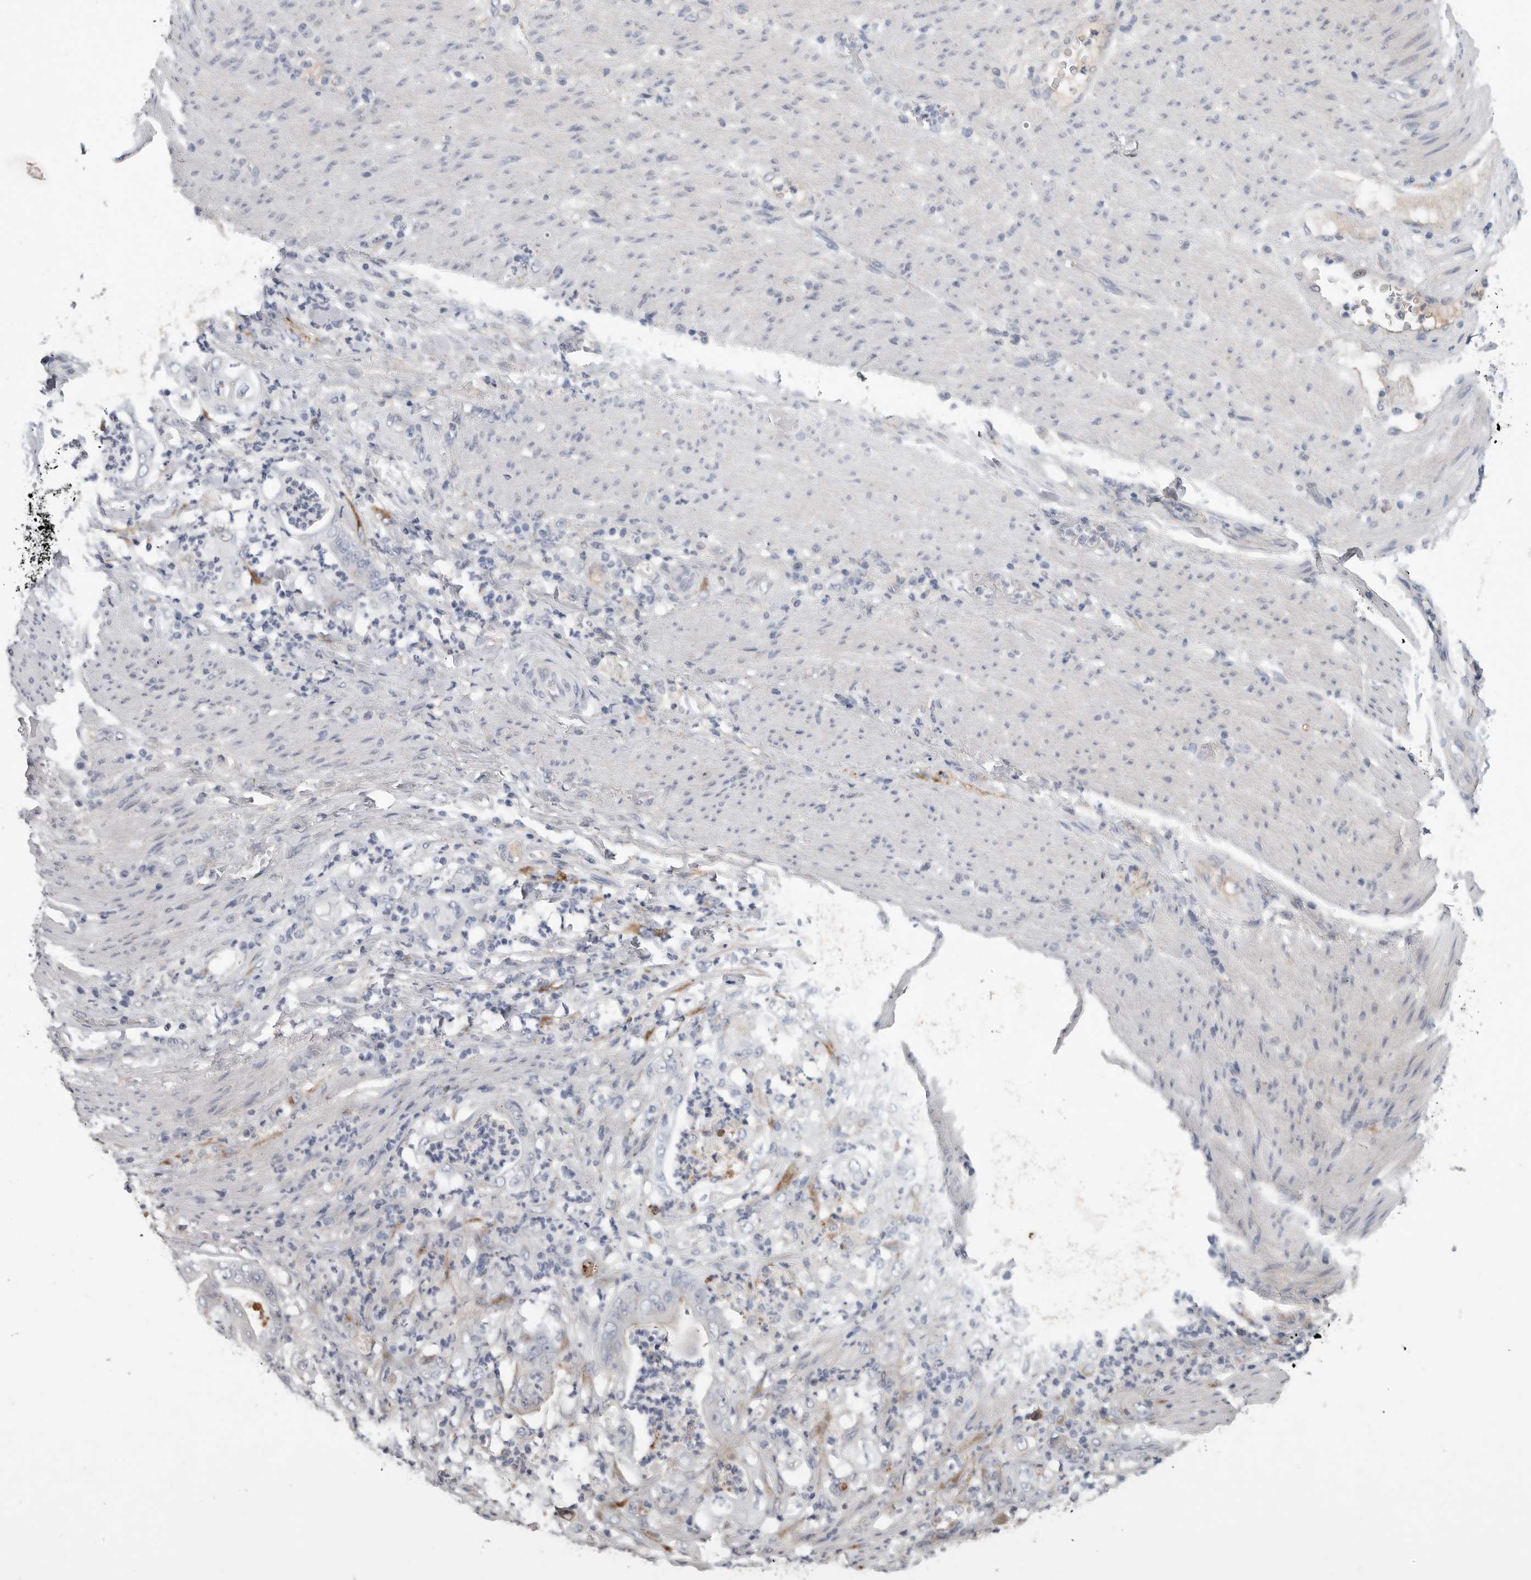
{"staining": {"intensity": "negative", "quantity": "none", "location": "none"}, "tissue": "stomach cancer", "cell_type": "Tumor cells", "image_type": "cancer", "snomed": [{"axis": "morphology", "description": "Adenocarcinoma, NOS"}, {"axis": "topography", "description": "Stomach"}], "caption": "A photomicrograph of adenocarcinoma (stomach) stained for a protein demonstrates no brown staining in tumor cells.", "gene": "TIMP1", "patient": {"sex": "female", "age": 73}}